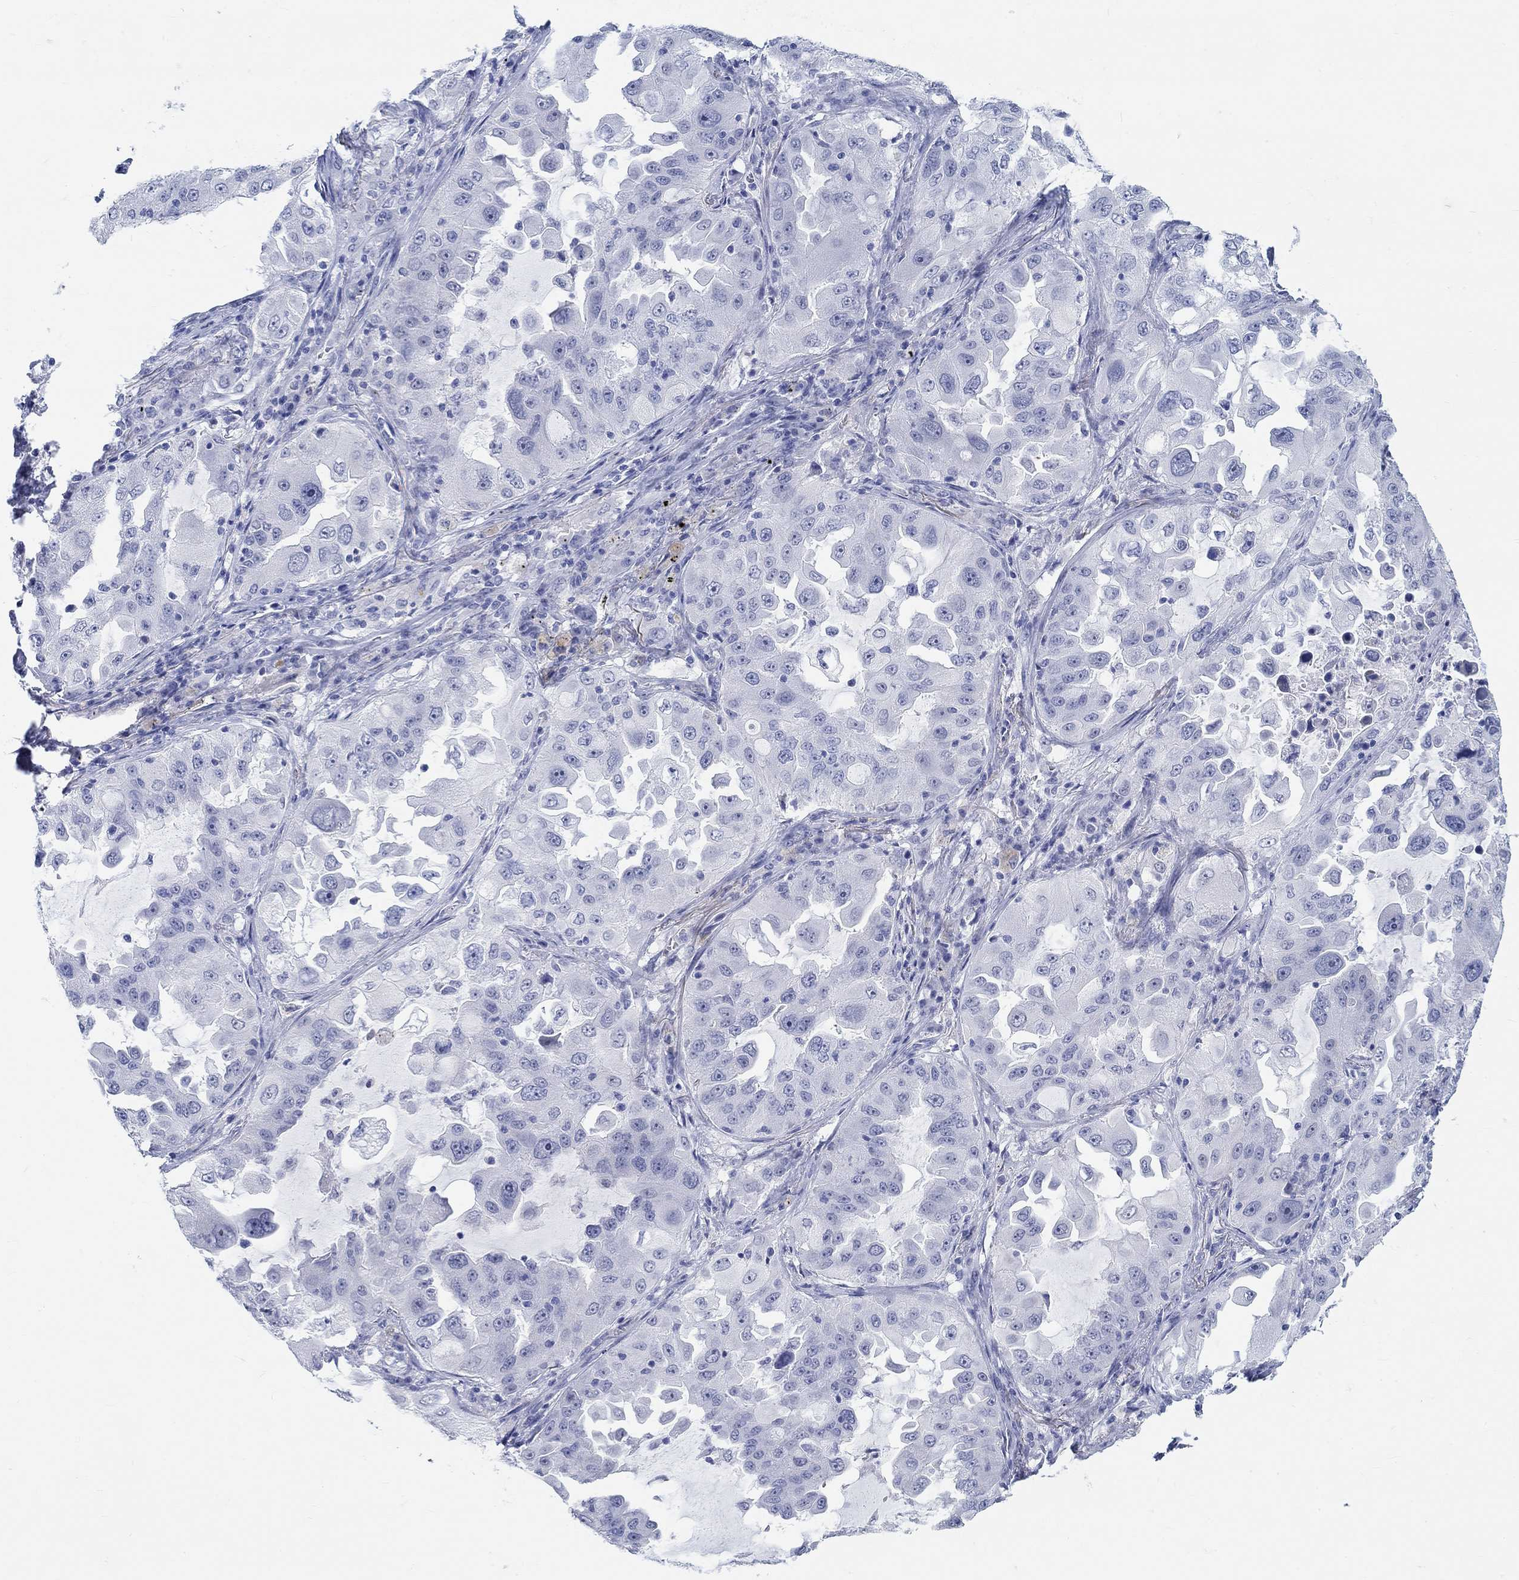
{"staining": {"intensity": "negative", "quantity": "none", "location": "none"}, "tissue": "lung cancer", "cell_type": "Tumor cells", "image_type": "cancer", "snomed": [{"axis": "morphology", "description": "Adenocarcinoma, NOS"}, {"axis": "topography", "description": "Lung"}], "caption": "IHC image of neoplastic tissue: lung adenocarcinoma stained with DAB (3,3'-diaminobenzidine) shows no significant protein expression in tumor cells.", "gene": "GRIA3", "patient": {"sex": "female", "age": 61}}